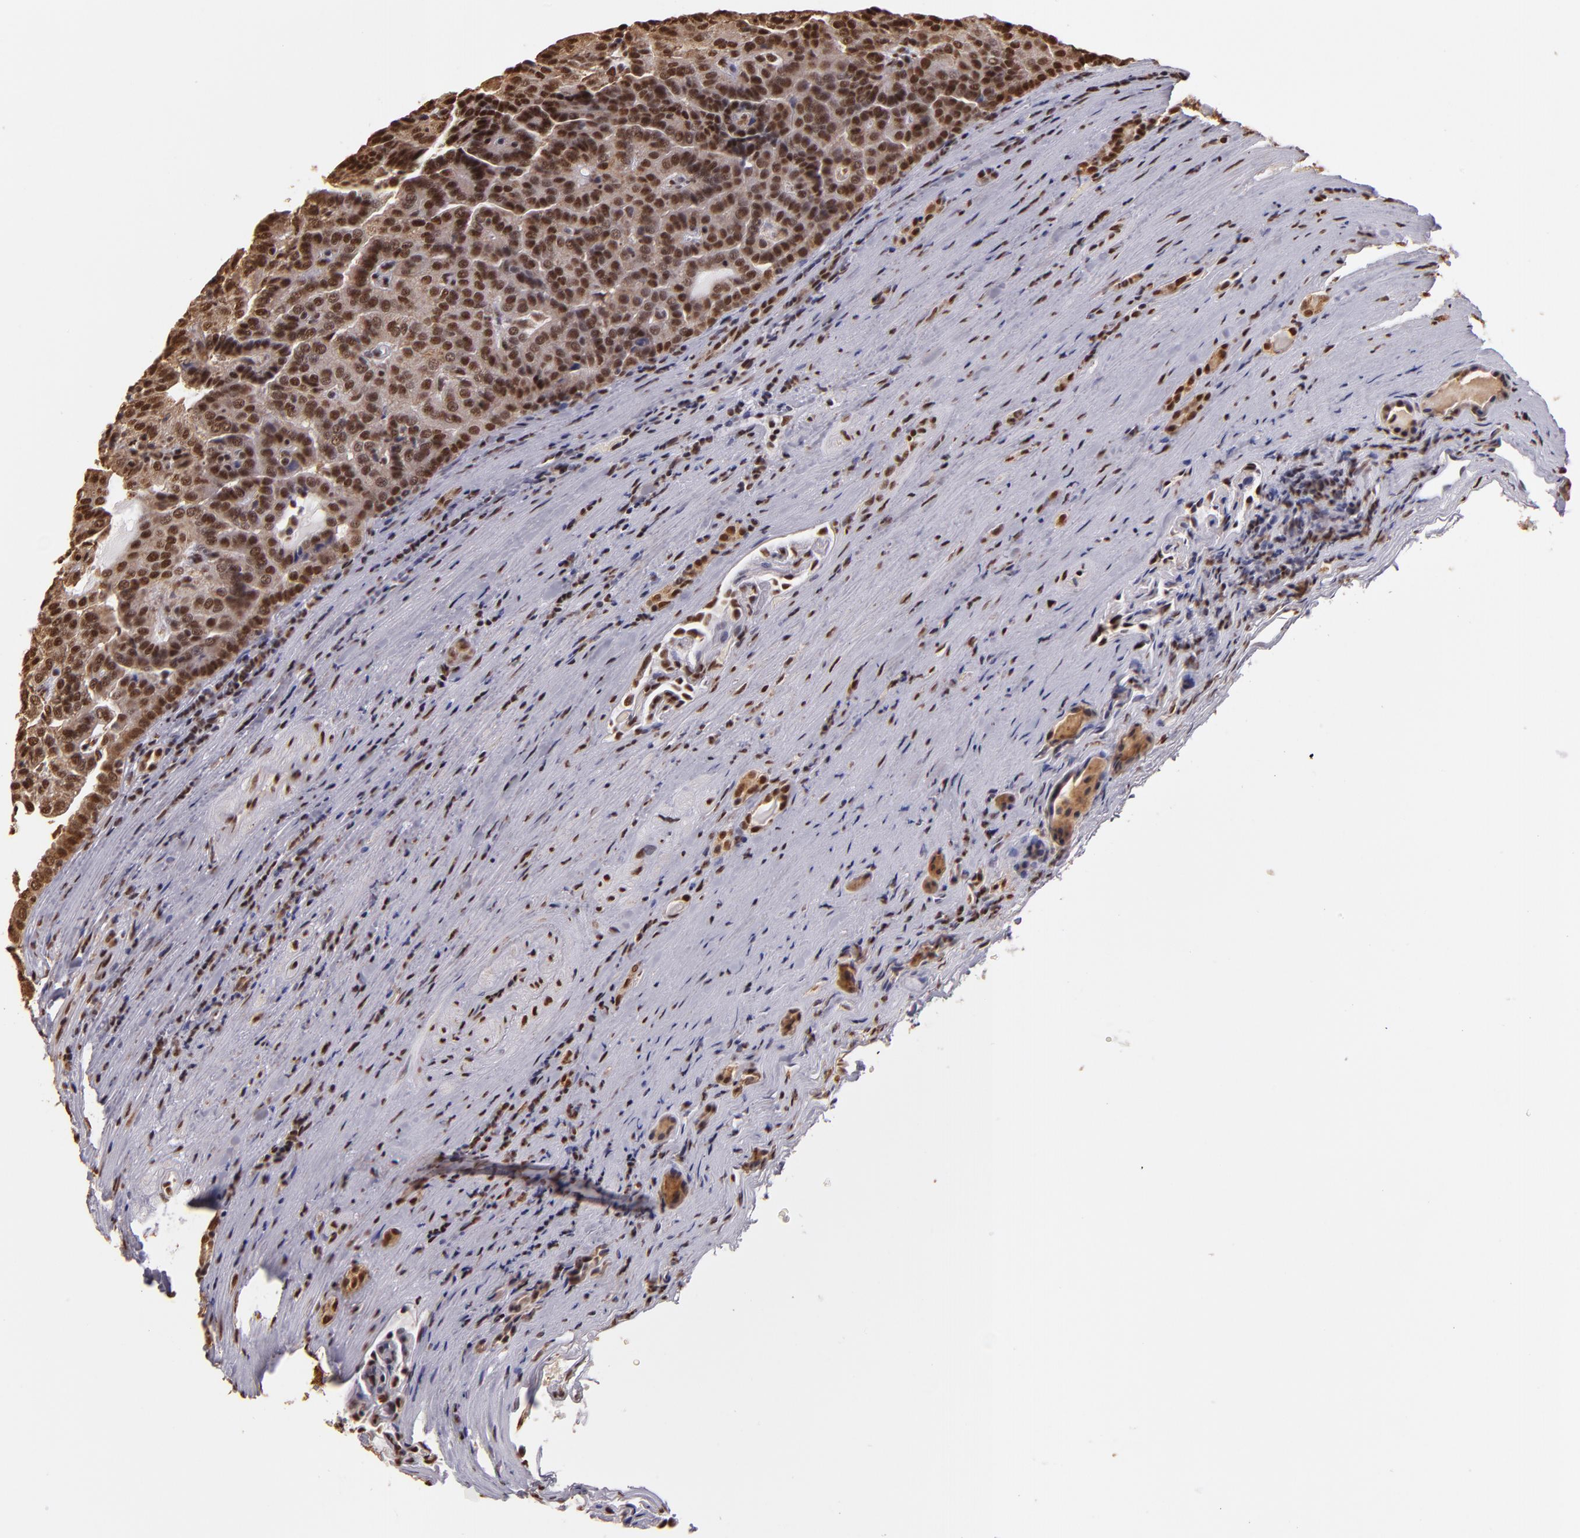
{"staining": {"intensity": "moderate", "quantity": ">75%", "location": "cytoplasmic/membranous,nuclear"}, "tissue": "renal cancer", "cell_type": "Tumor cells", "image_type": "cancer", "snomed": [{"axis": "morphology", "description": "Adenocarcinoma, NOS"}, {"axis": "topography", "description": "Kidney"}], "caption": "IHC (DAB) staining of human adenocarcinoma (renal) reveals moderate cytoplasmic/membranous and nuclear protein positivity in about >75% of tumor cells.", "gene": "SP1", "patient": {"sex": "male", "age": 61}}